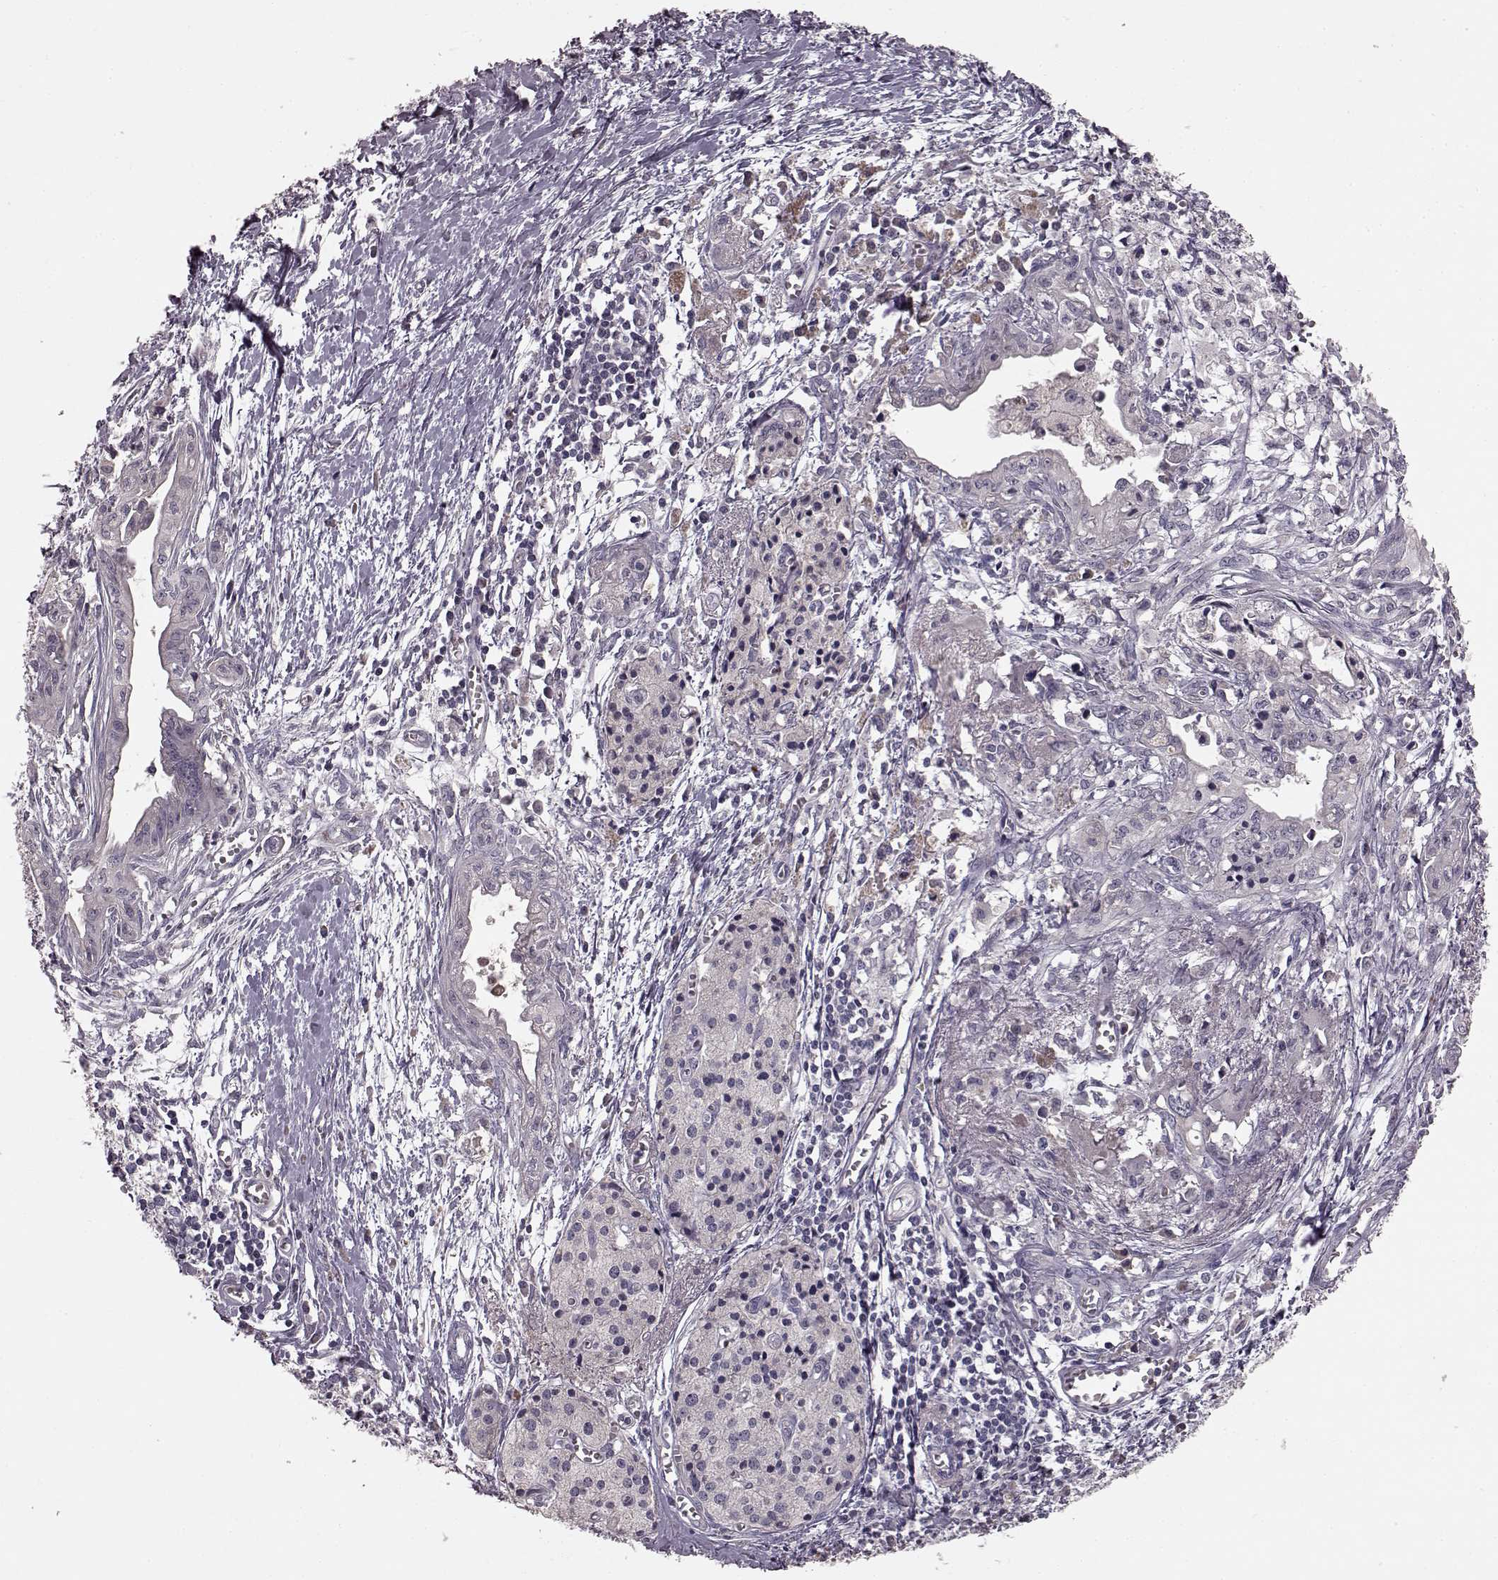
{"staining": {"intensity": "negative", "quantity": "none", "location": "none"}, "tissue": "pancreatic cancer", "cell_type": "Tumor cells", "image_type": "cancer", "snomed": [{"axis": "morphology", "description": "Adenocarcinoma, NOS"}, {"axis": "topography", "description": "Pancreas"}], "caption": "Immunohistochemical staining of pancreatic cancer displays no significant positivity in tumor cells.", "gene": "SLC22A18", "patient": {"sex": "female", "age": 61}}